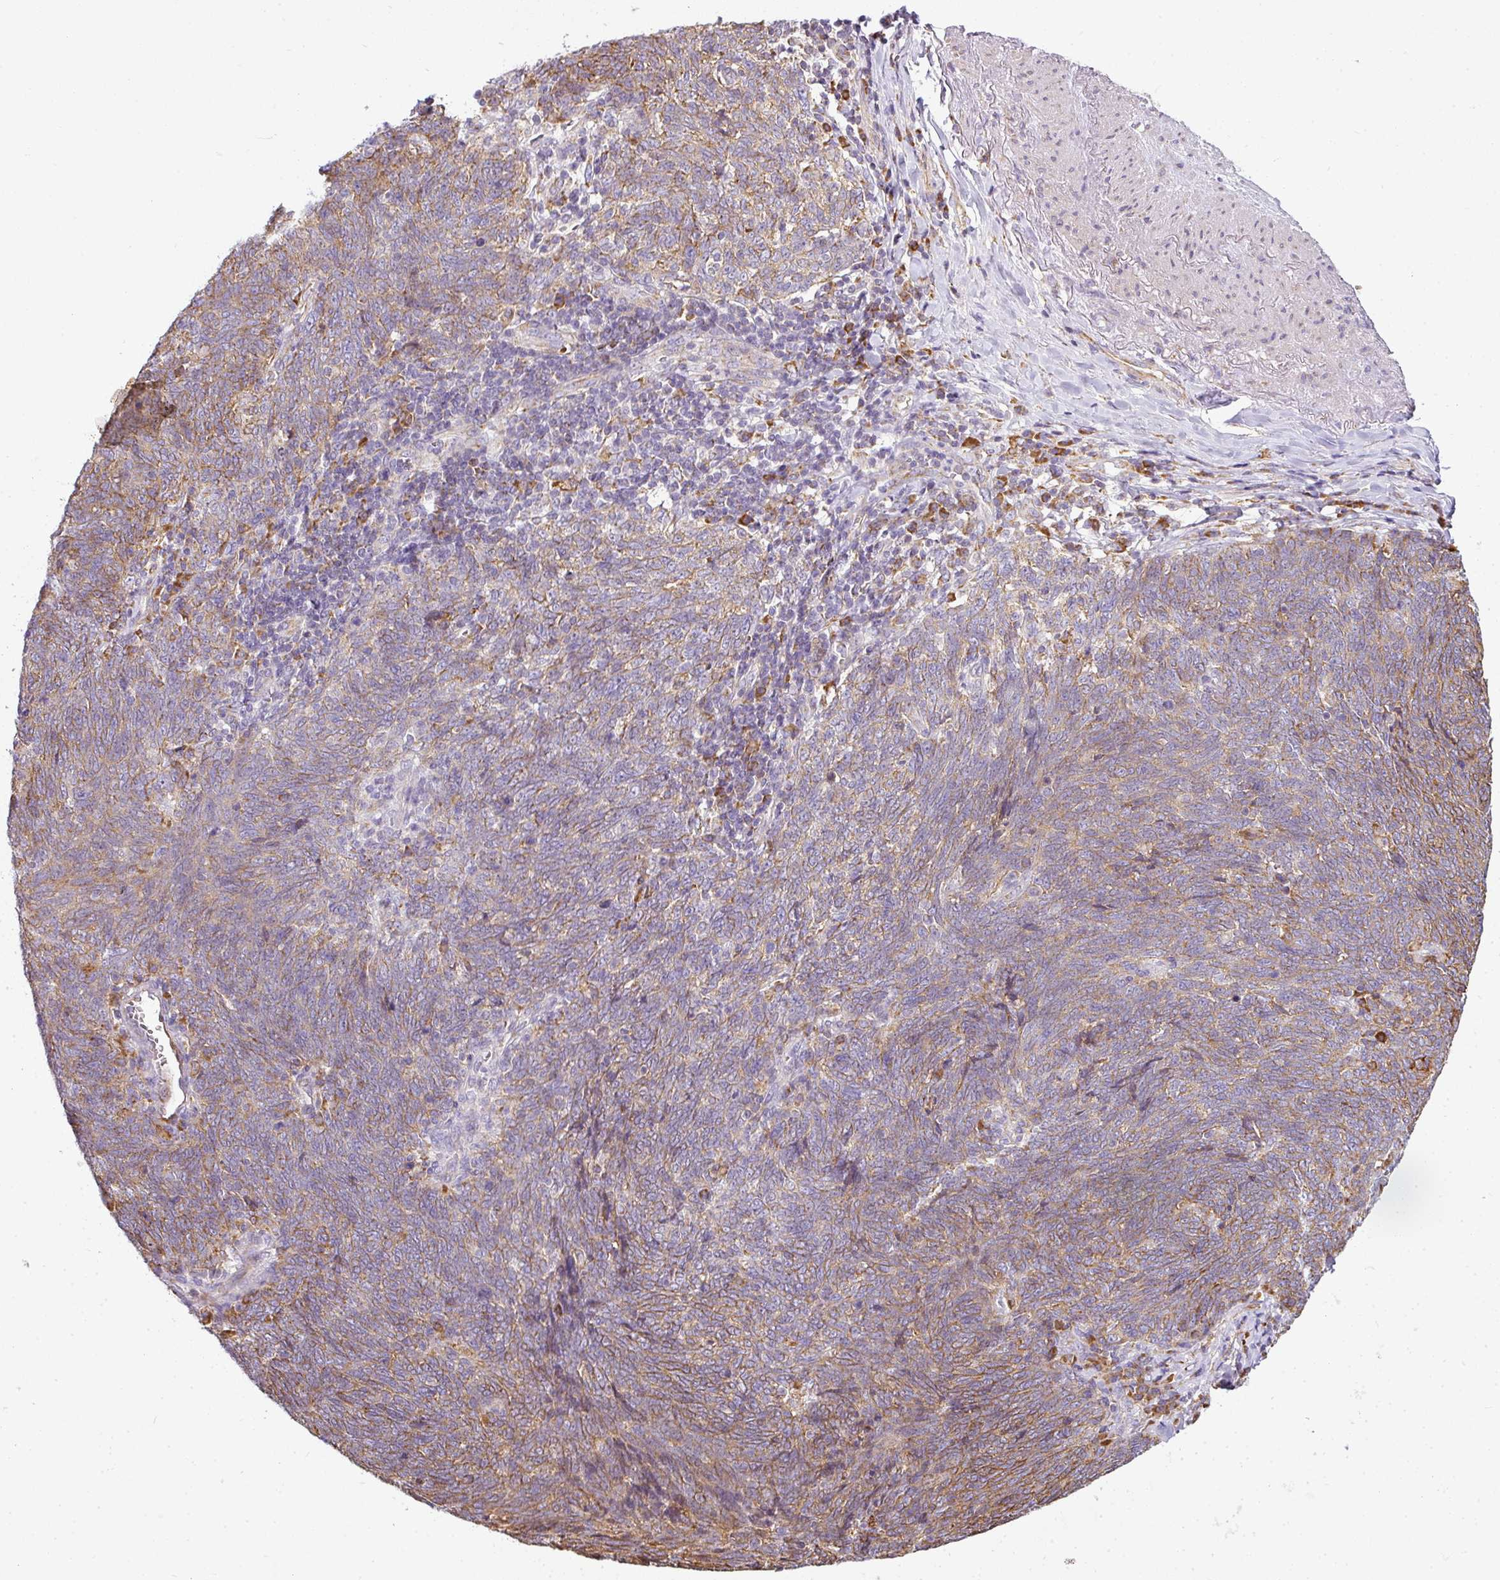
{"staining": {"intensity": "moderate", "quantity": ">75%", "location": "cytoplasmic/membranous"}, "tissue": "lung cancer", "cell_type": "Tumor cells", "image_type": "cancer", "snomed": [{"axis": "morphology", "description": "Squamous cell carcinoma, NOS"}, {"axis": "topography", "description": "Lung"}], "caption": "Immunohistochemistry (IHC) (DAB) staining of human lung cancer (squamous cell carcinoma) demonstrates moderate cytoplasmic/membranous protein staining in about >75% of tumor cells.", "gene": "ANKRD18A", "patient": {"sex": "female", "age": 72}}